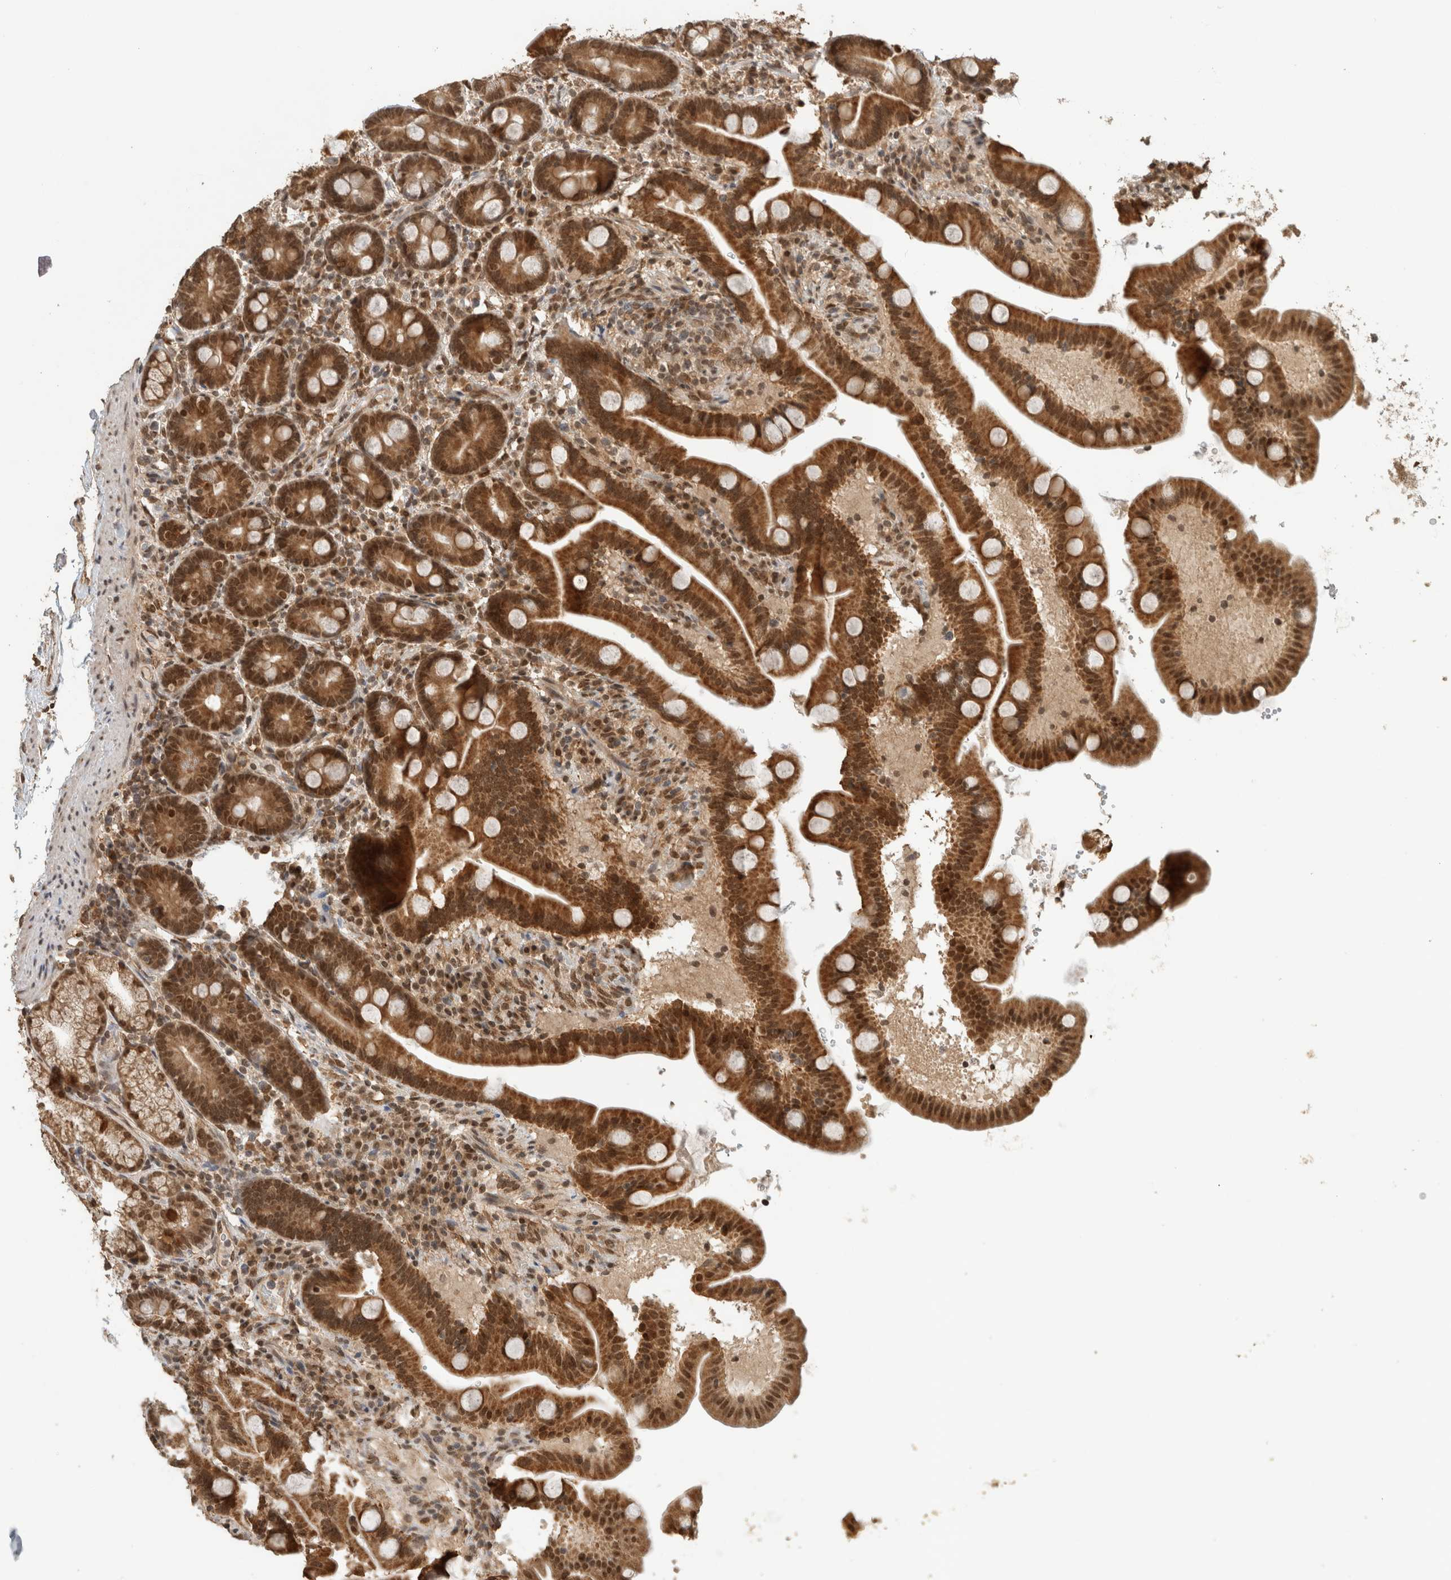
{"staining": {"intensity": "strong", "quantity": ">75%", "location": "cytoplasmic/membranous,nuclear"}, "tissue": "duodenum", "cell_type": "Glandular cells", "image_type": "normal", "snomed": [{"axis": "morphology", "description": "Normal tissue, NOS"}, {"axis": "topography", "description": "Duodenum"}], "caption": "Protein staining by immunohistochemistry (IHC) exhibits strong cytoplasmic/membranous,nuclear positivity in about >75% of glandular cells in benign duodenum.", "gene": "C1orf21", "patient": {"sex": "male", "age": 54}}